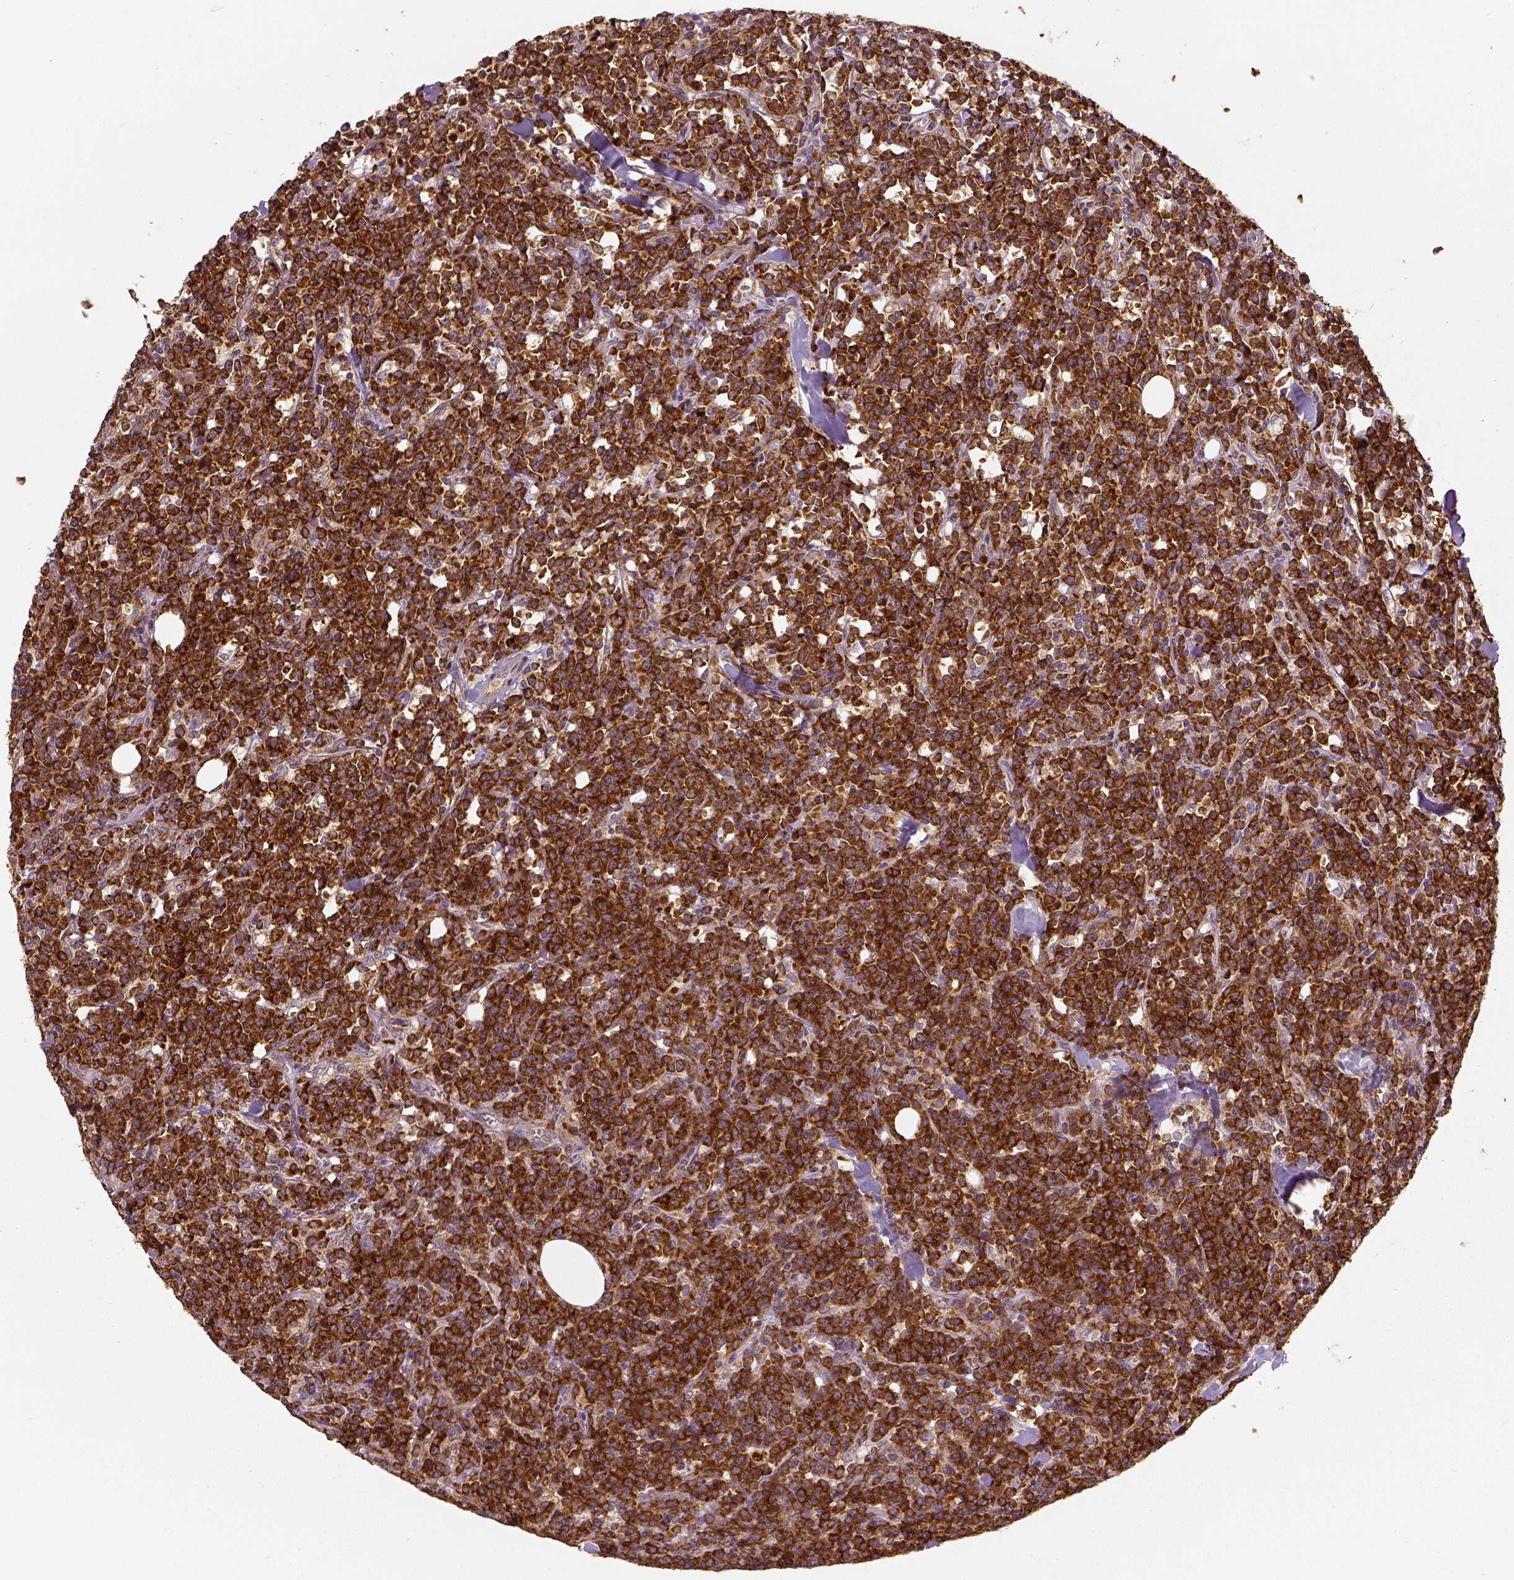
{"staining": {"intensity": "strong", "quantity": ">75%", "location": "cytoplasmic/membranous"}, "tissue": "lymphoma", "cell_type": "Tumor cells", "image_type": "cancer", "snomed": [{"axis": "morphology", "description": "Malignant lymphoma, non-Hodgkin's type, High grade"}, {"axis": "topography", "description": "Small intestine"}], "caption": "DAB (3,3'-diaminobenzidine) immunohistochemical staining of lymphoma shows strong cytoplasmic/membranous protein expression in about >75% of tumor cells. (Brightfield microscopy of DAB IHC at high magnification).", "gene": "PGAM5", "patient": {"sex": "female", "age": 56}}